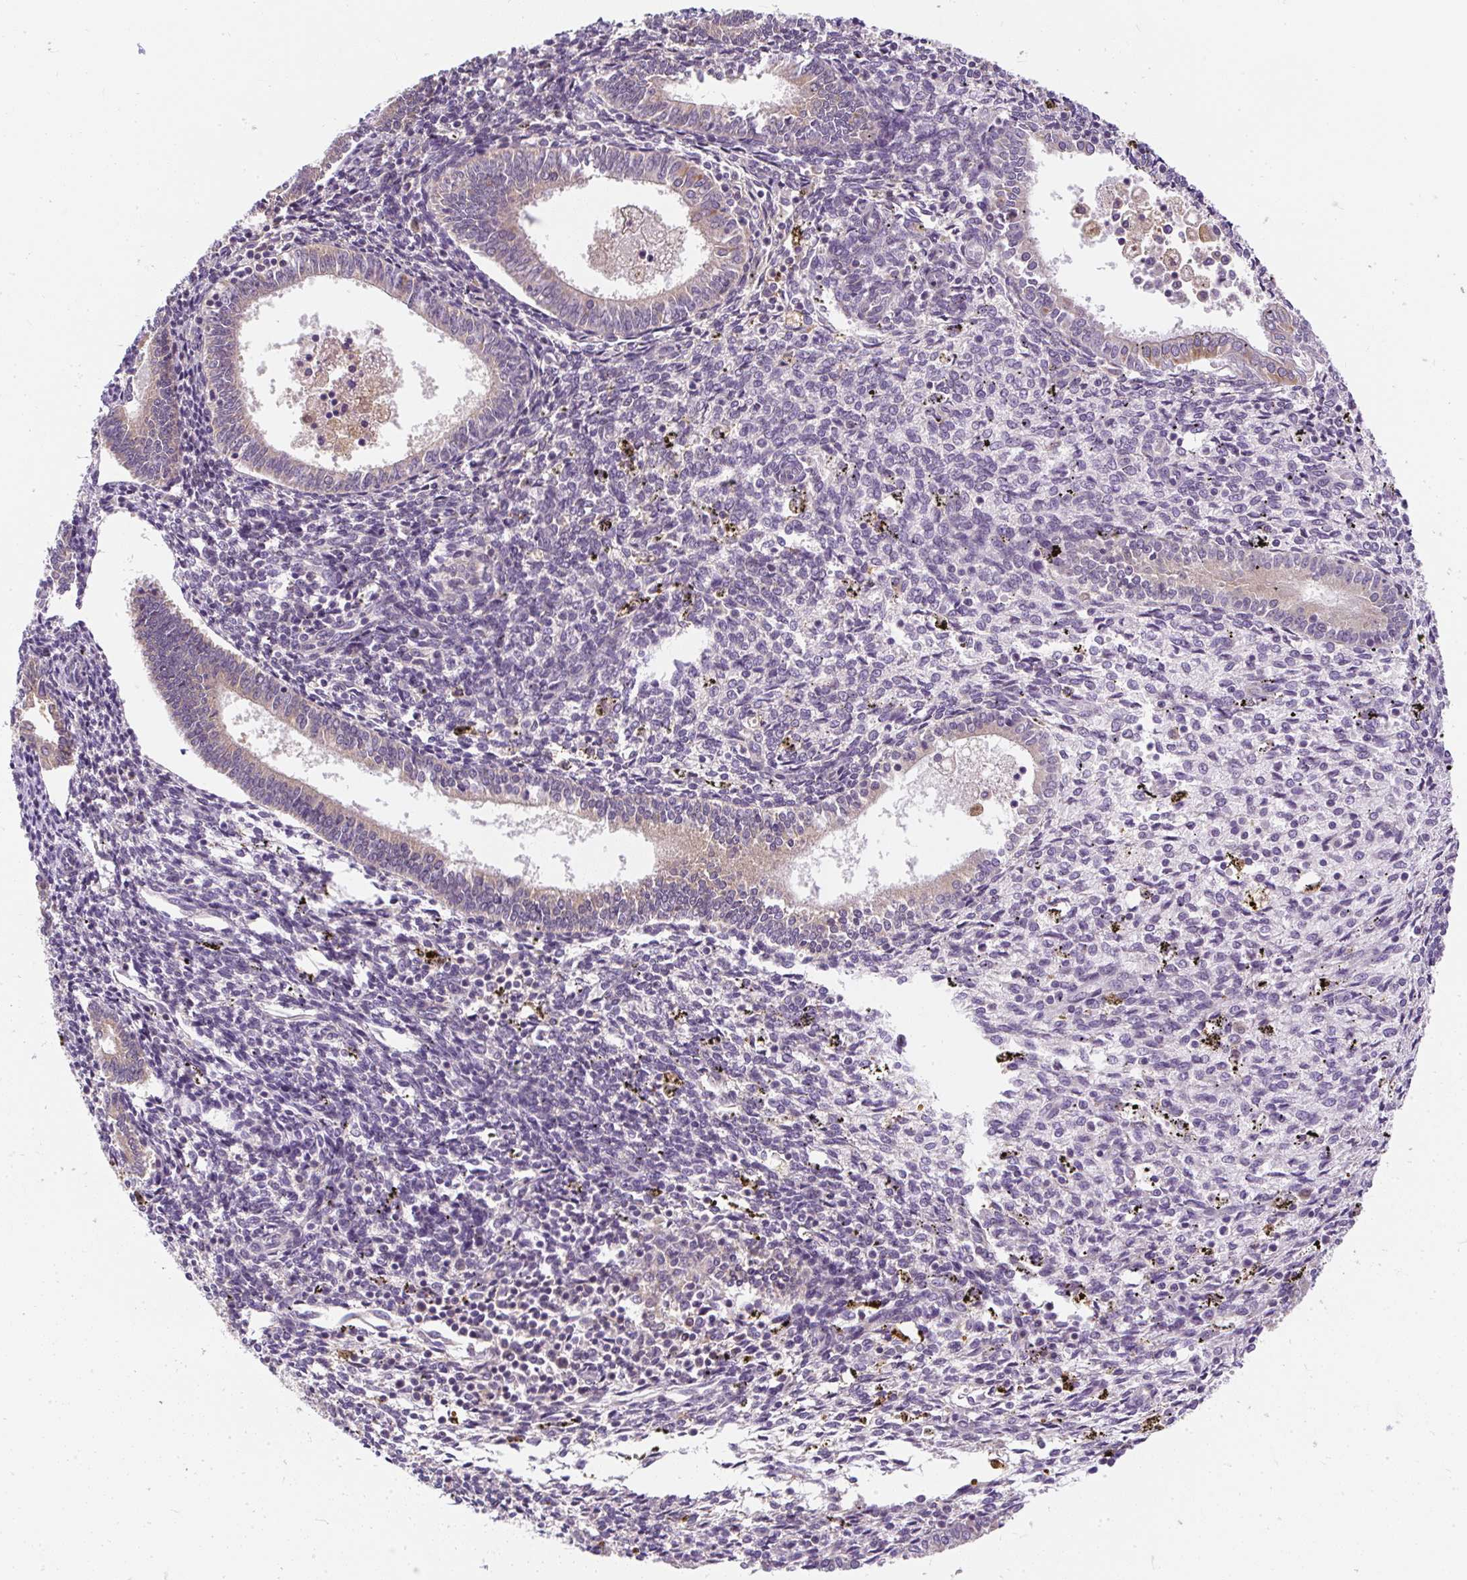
{"staining": {"intensity": "weak", "quantity": "25%-75%", "location": "cytoplasmic/membranous"}, "tissue": "endometrium", "cell_type": "Cells in endometrial stroma", "image_type": "normal", "snomed": [{"axis": "morphology", "description": "Normal tissue, NOS"}, {"axis": "topography", "description": "Endometrium"}], "caption": "This histopathology image displays immunohistochemistry staining of benign human endometrium, with low weak cytoplasmic/membranous positivity in about 25%-75% of cells in endometrial stroma.", "gene": "CYP20A1", "patient": {"sex": "female", "age": 41}}